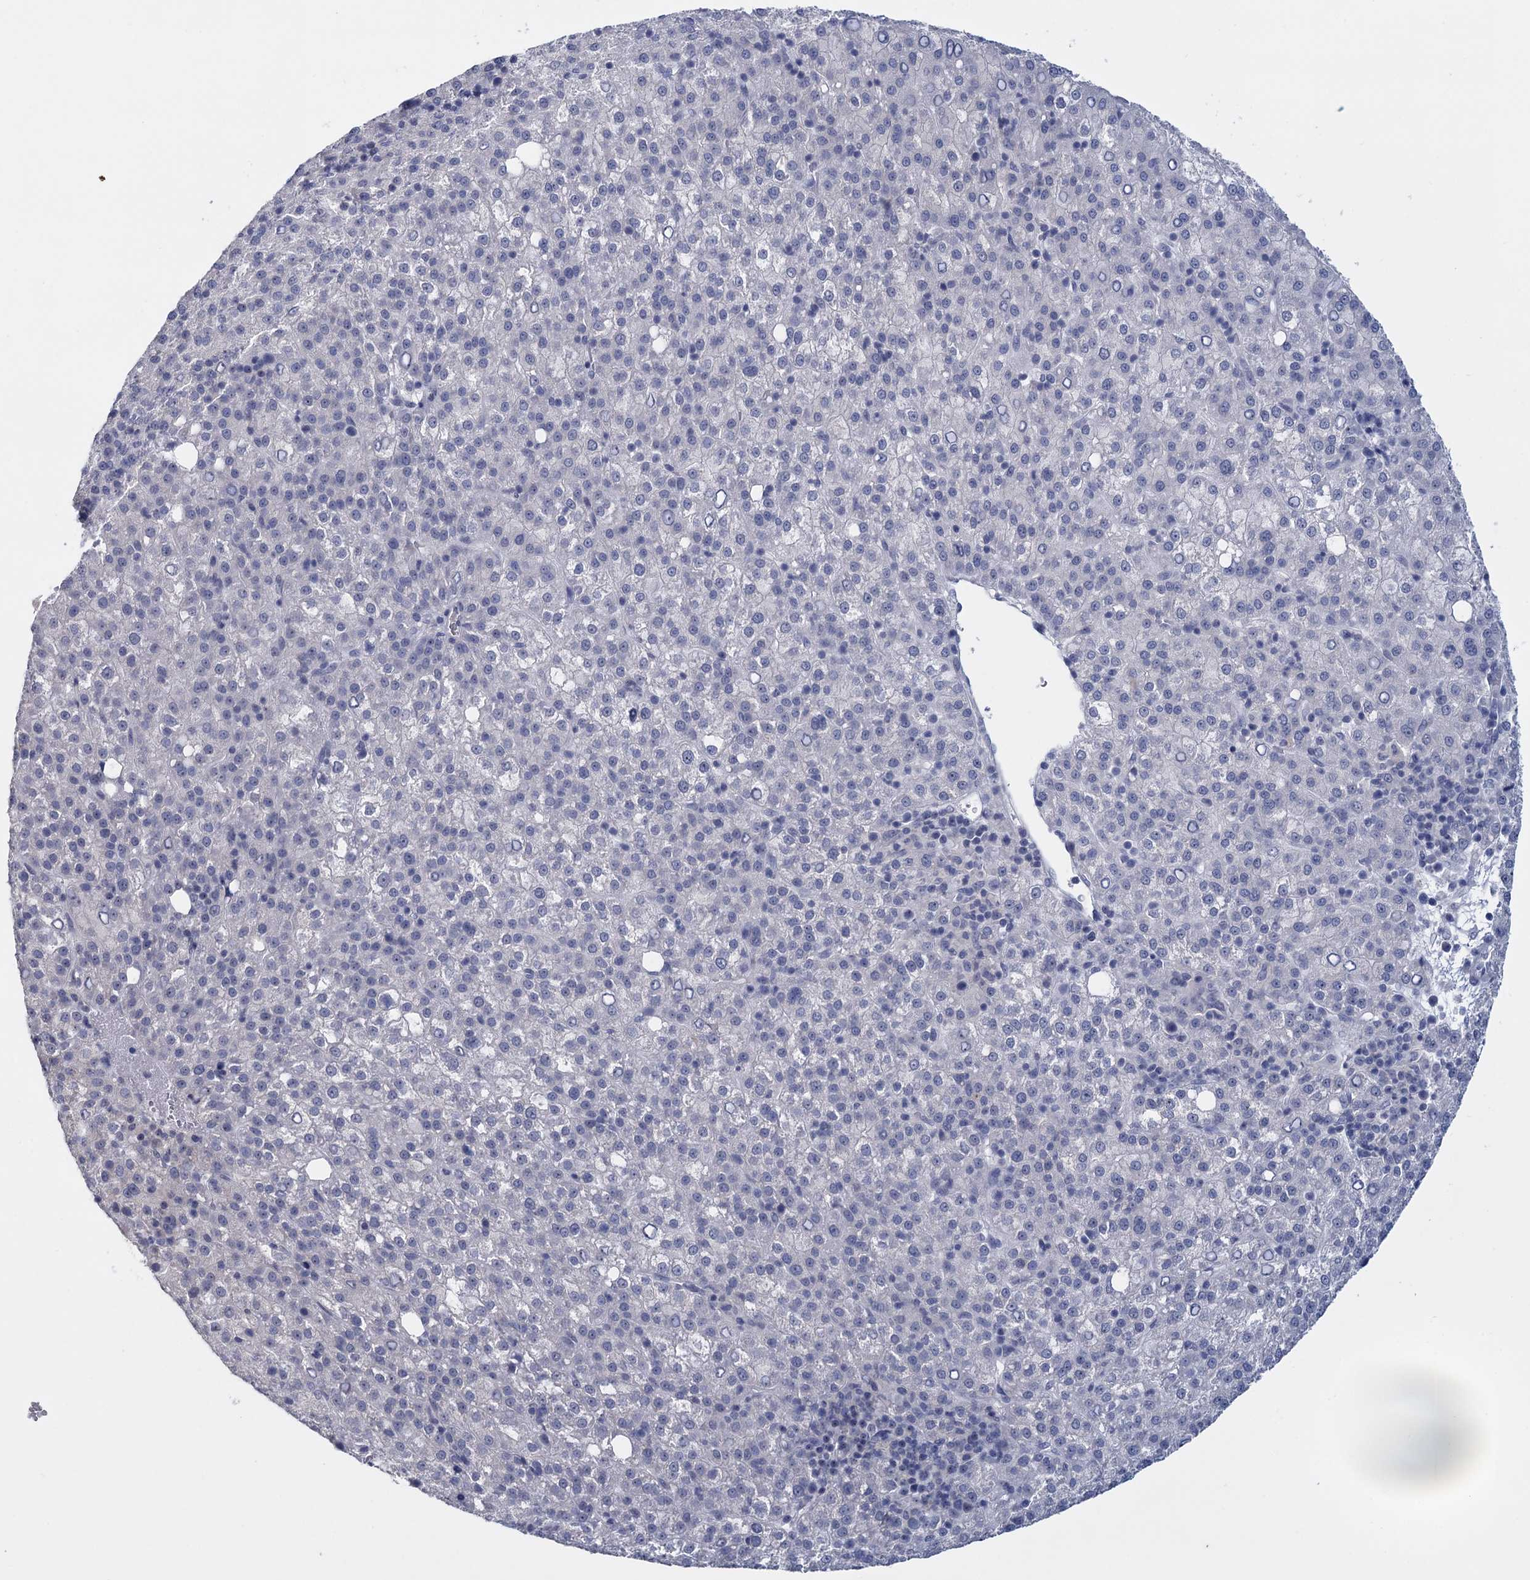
{"staining": {"intensity": "negative", "quantity": "none", "location": "none"}, "tissue": "liver cancer", "cell_type": "Tumor cells", "image_type": "cancer", "snomed": [{"axis": "morphology", "description": "Carcinoma, Hepatocellular, NOS"}, {"axis": "topography", "description": "Liver"}], "caption": "There is no significant expression in tumor cells of hepatocellular carcinoma (liver).", "gene": "SFN", "patient": {"sex": "female", "age": 58}}